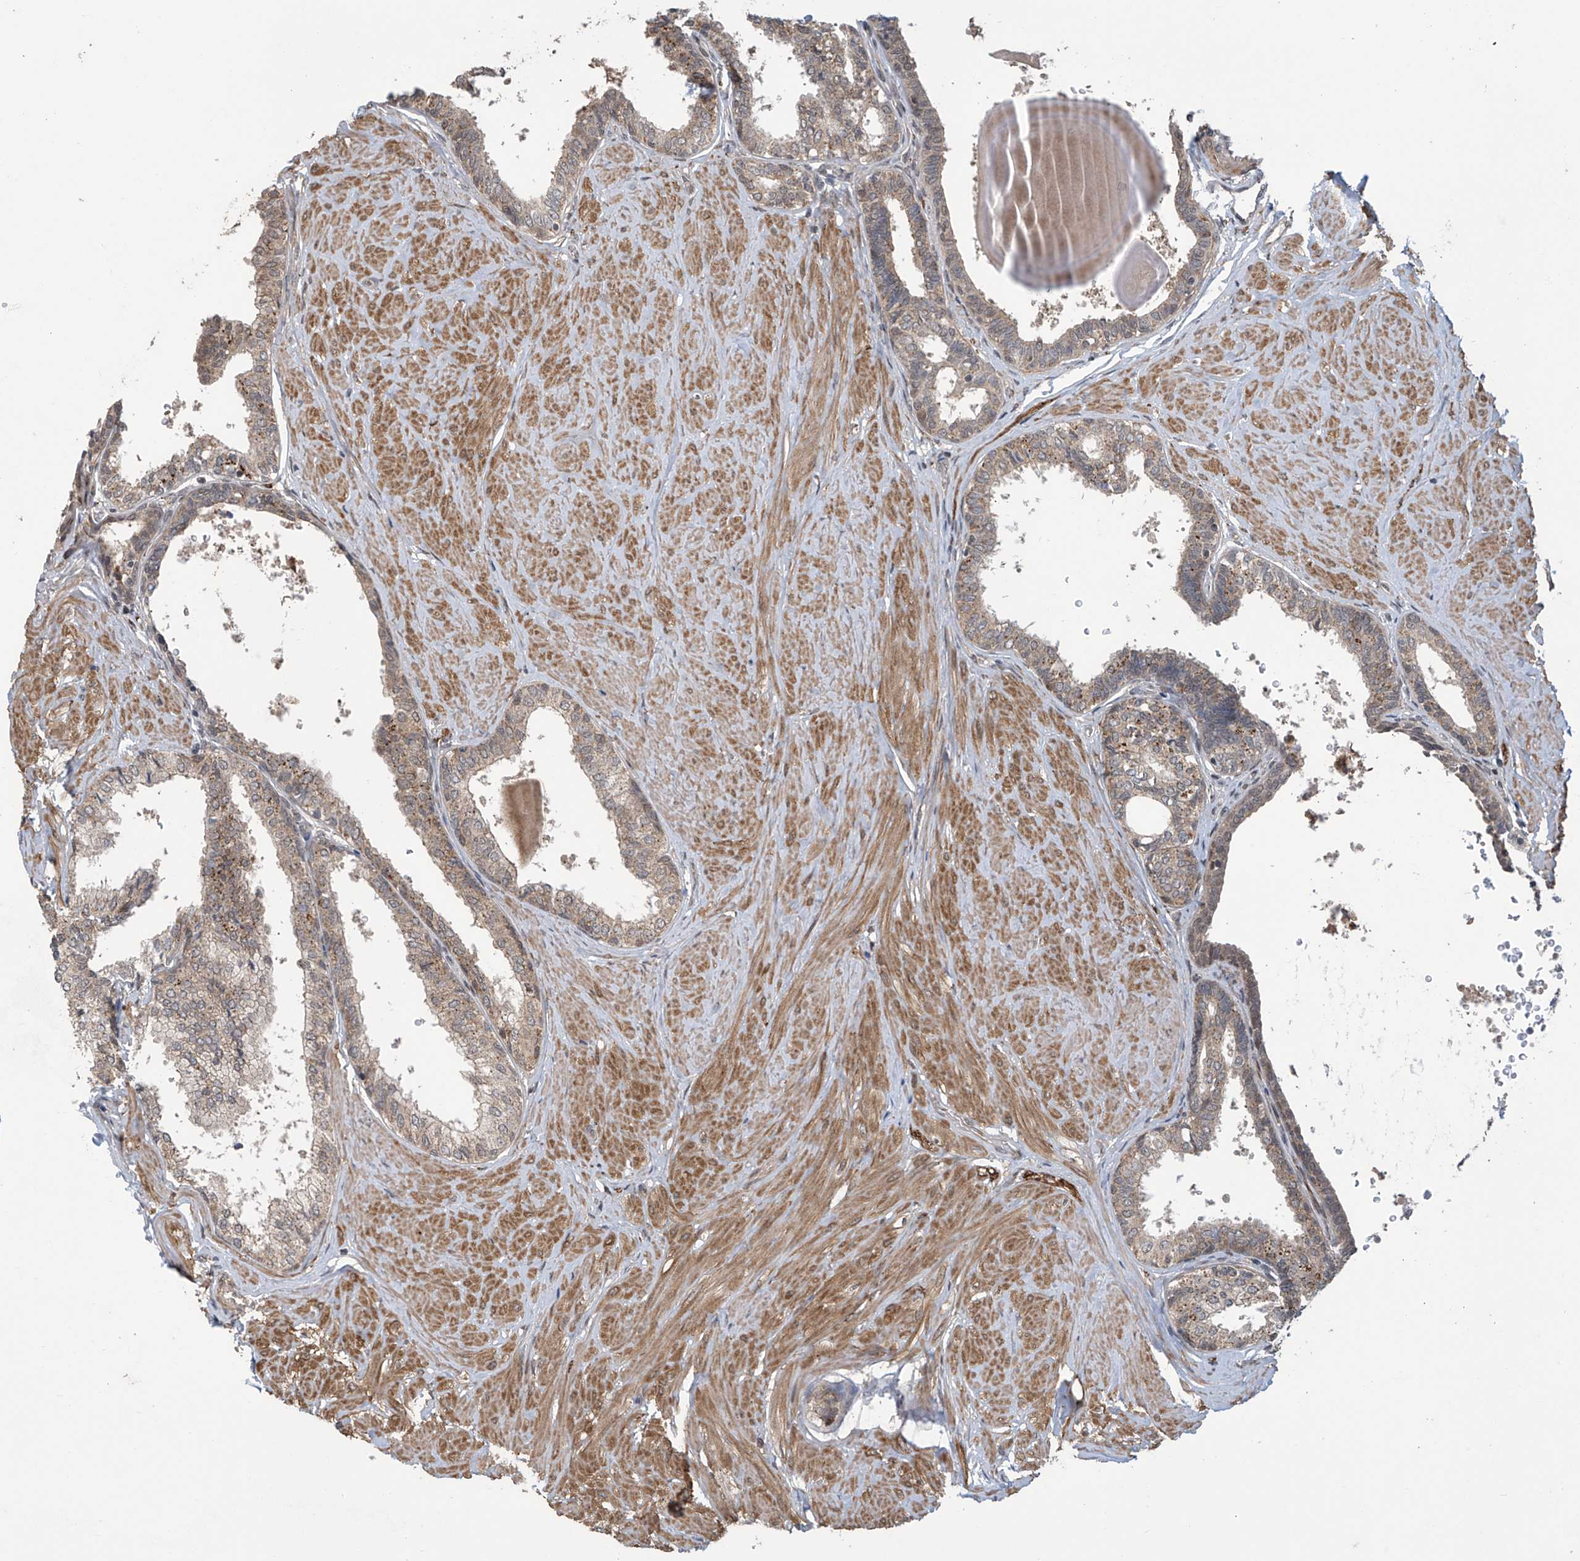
{"staining": {"intensity": "moderate", "quantity": "25%-75%", "location": "cytoplasmic/membranous"}, "tissue": "prostate", "cell_type": "Glandular cells", "image_type": "normal", "snomed": [{"axis": "morphology", "description": "Normal tissue, NOS"}, {"axis": "topography", "description": "Prostate"}], "caption": "Moderate cytoplasmic/membranous protein expression is identified in approximately 25%-75% of glandular cells in prostate. (DAB (3,3'-diaminobenzidine) = brown stain, brightfield microscopy at high magnification).", "gene": "ABHD13", "patient": {"sex": "male", "age": 48}}